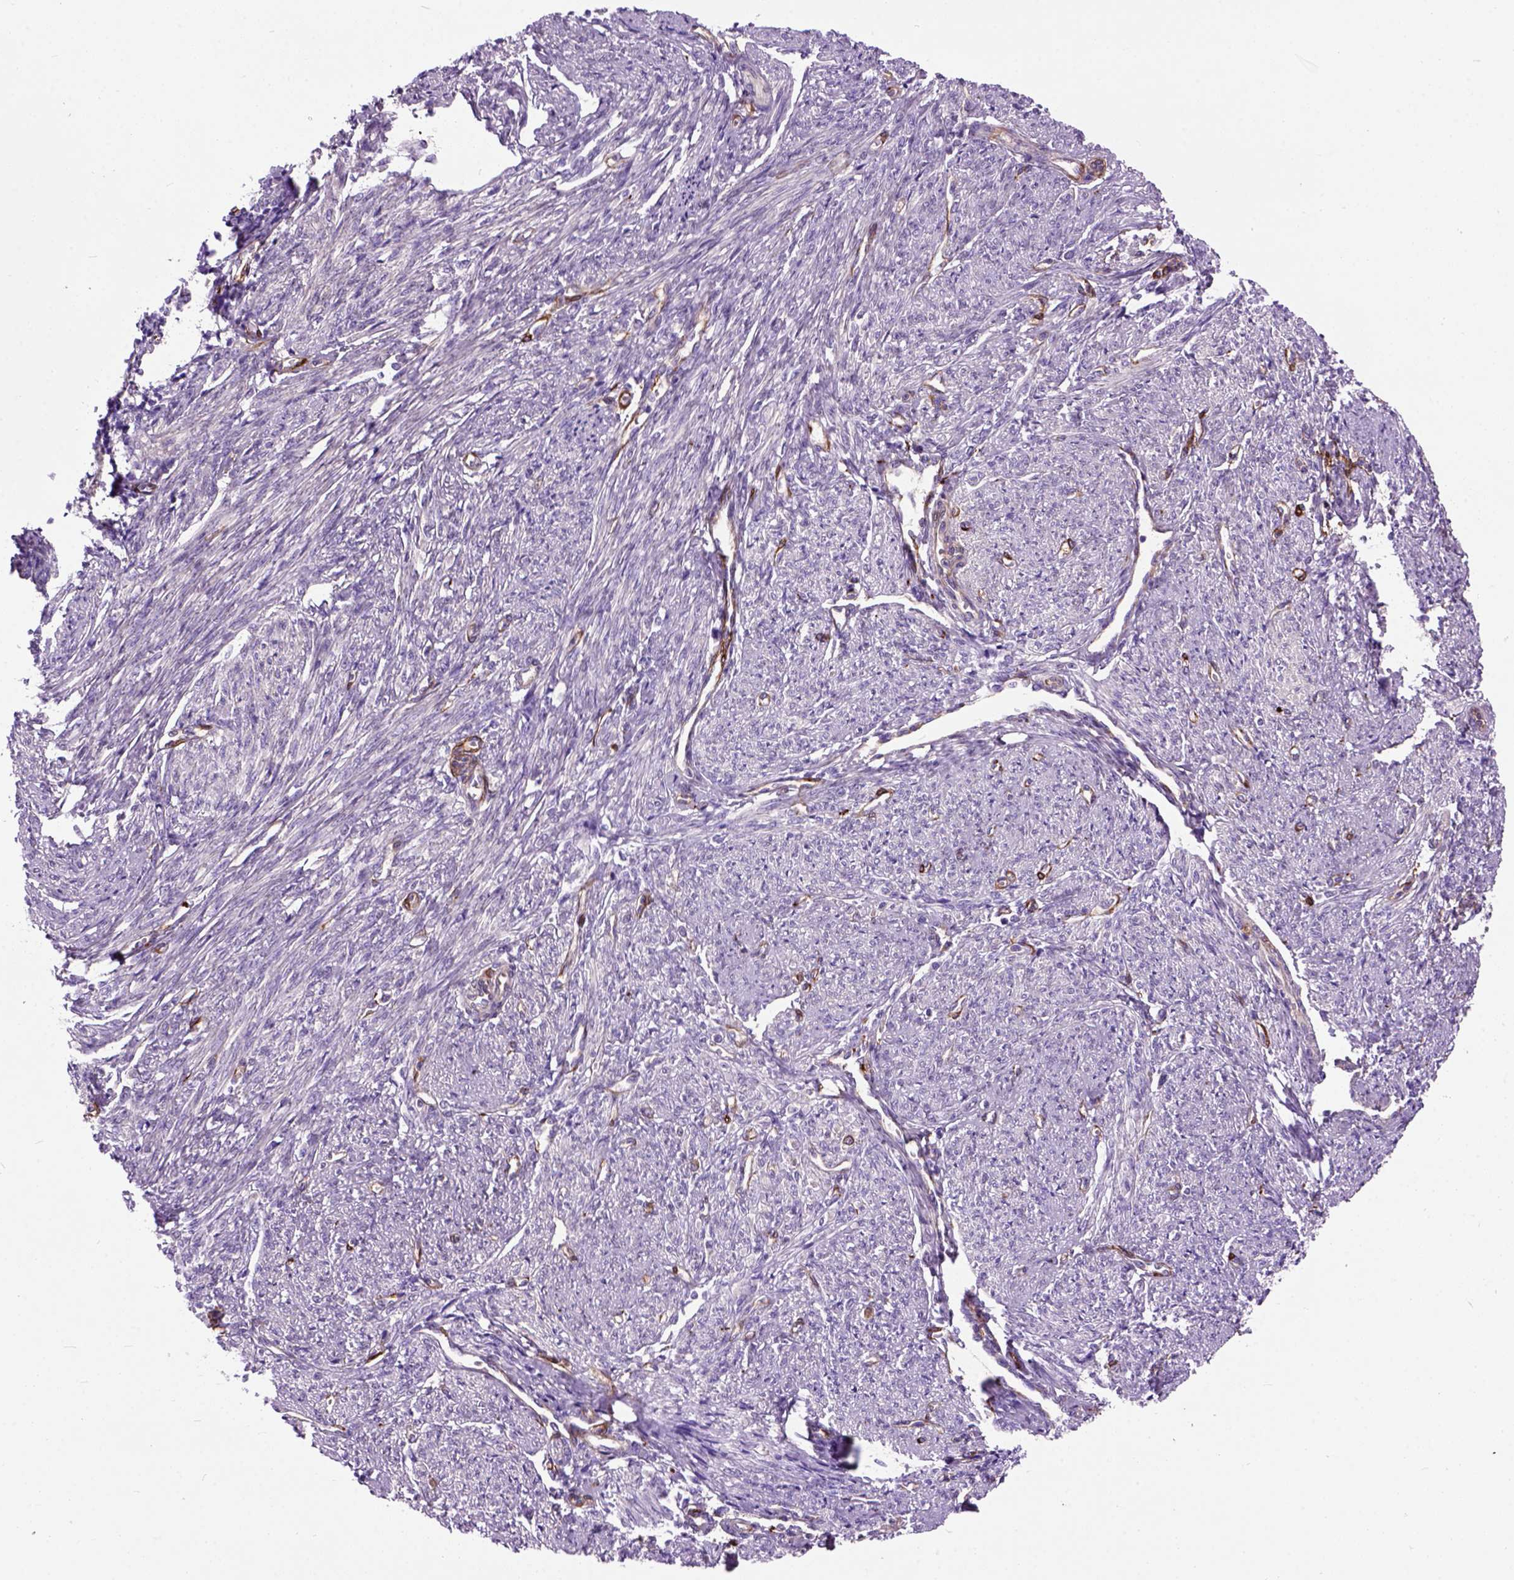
{"staining": {"intensity": "moderate", "quantity": "25%-75%", "location": "cytoplasmic/membranous"}, "tissue": "smooth muscle", "cell_type": "Smooth muscle cells", "image_type": "normal", "snomed": [{"axis": "morphology", "description": "Normal tissue, NOS"}, {"axis": "topography", "description": "Smooth muscle"}], "caption": "Moderate cytoplasmic/membranous protein staining is identified in about 25%-75% of smooth muscle cells in smooth muscle.", "gene": "MAPT", "patient": {"sex": "female", "age": 65}}